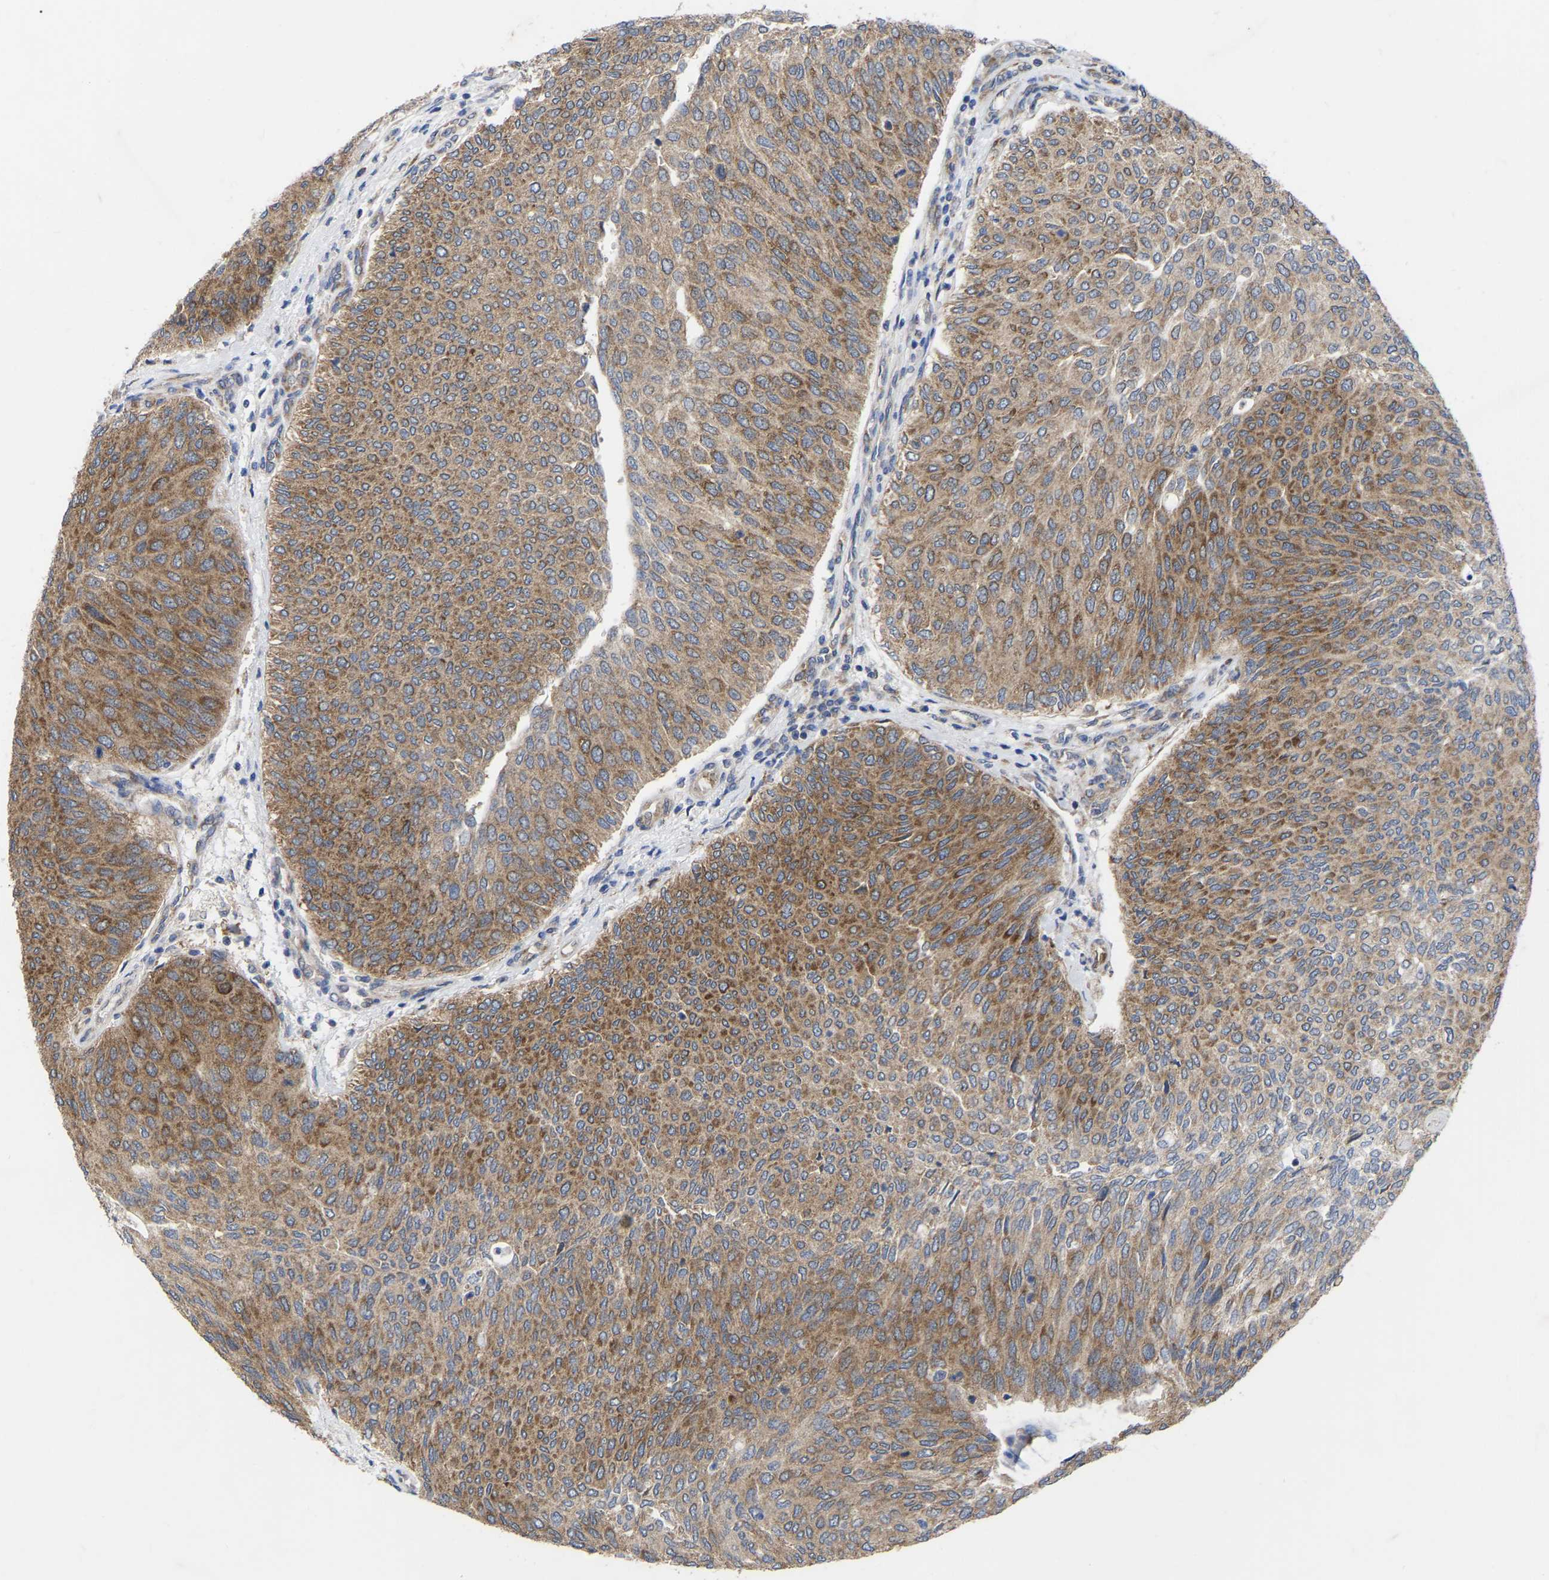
{"staining": {"intensity": "moderate", "quantity": ">75%", "location": "cytoplasmic/membranous"}, "tissue": "urothelial cancer", "cell_type": "Tumor cells", "image_type": "cancer", "snomed": [{"axis": "morphology", "description": "Urothelial carcinoma, Low grade"}, {"axis": "topography", "description": "Urinary bladder"}], "caption": "The photomicrograph reveals staining of urothelial cancer, revealing moderate cytoplasmic/membranous protein staining (brown color) within tumor cells. The staining was performed using DAB to visualize the protein expression in brown, while the nuclei were stained in blue with hematoxylin (Magnification: 20x).", "gene": "TCP1", "patient": {"sex": "female", "age": 79}}